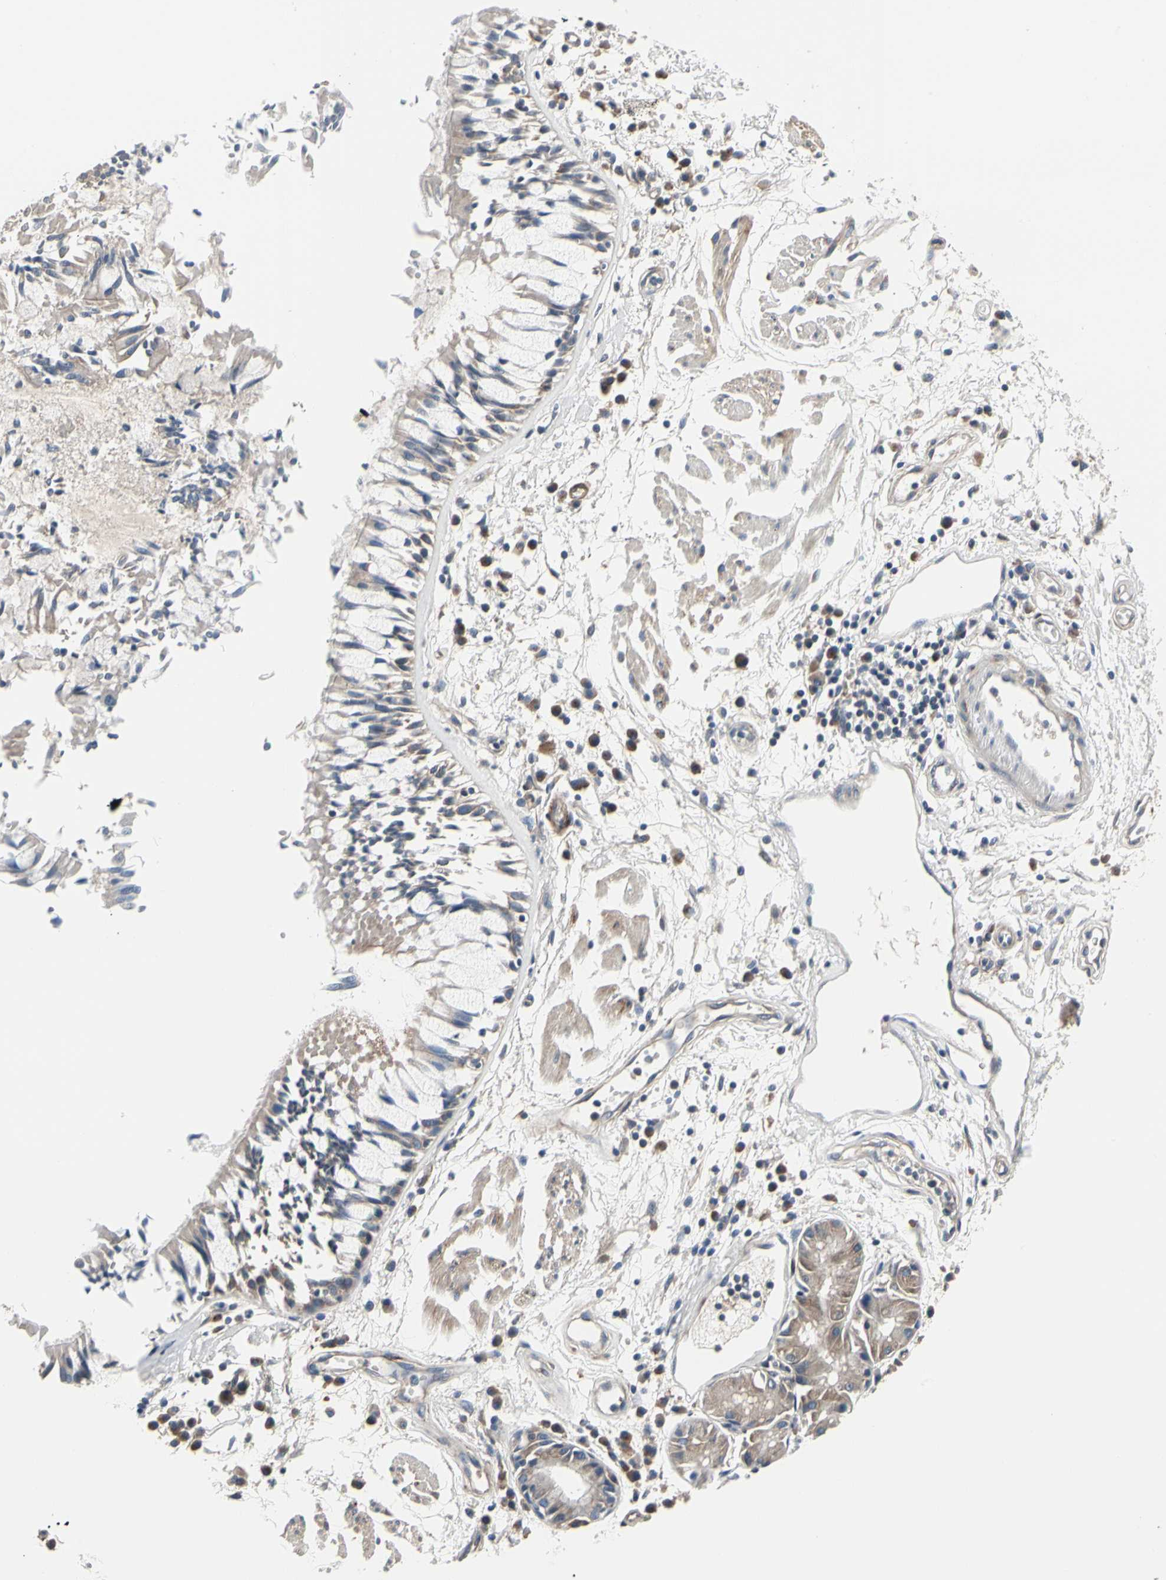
{"staining": {"intensity": "strong", "quantity": ">75%", "location": "cytoplasmic/membranous"}, "tissue": "adipose tissue", "cell_type": "Adipocytes", "image_type": "normal", "snomed": [{"axis": "morphology", "description": "Normal tissue, NOS"}, {"axis": "morphology", "description": "Adenocarcinoma, NOS"}, {"axis": "topography", "description": "Cartilage tissue"}, {"axis": "topography", "description": "Bronchus"}, {"axis": "topography", "description": "Lung"}], "caption": "Immunohistochemistry (IHC) (DAB) staining of unremarkable adipose tissue exhibits strong cytoplasmic/membranous protein staining in approximately >75% of adipocytes.", "gene": "PRKAR2B", "patient": {"sex": "female", "age": 67}}